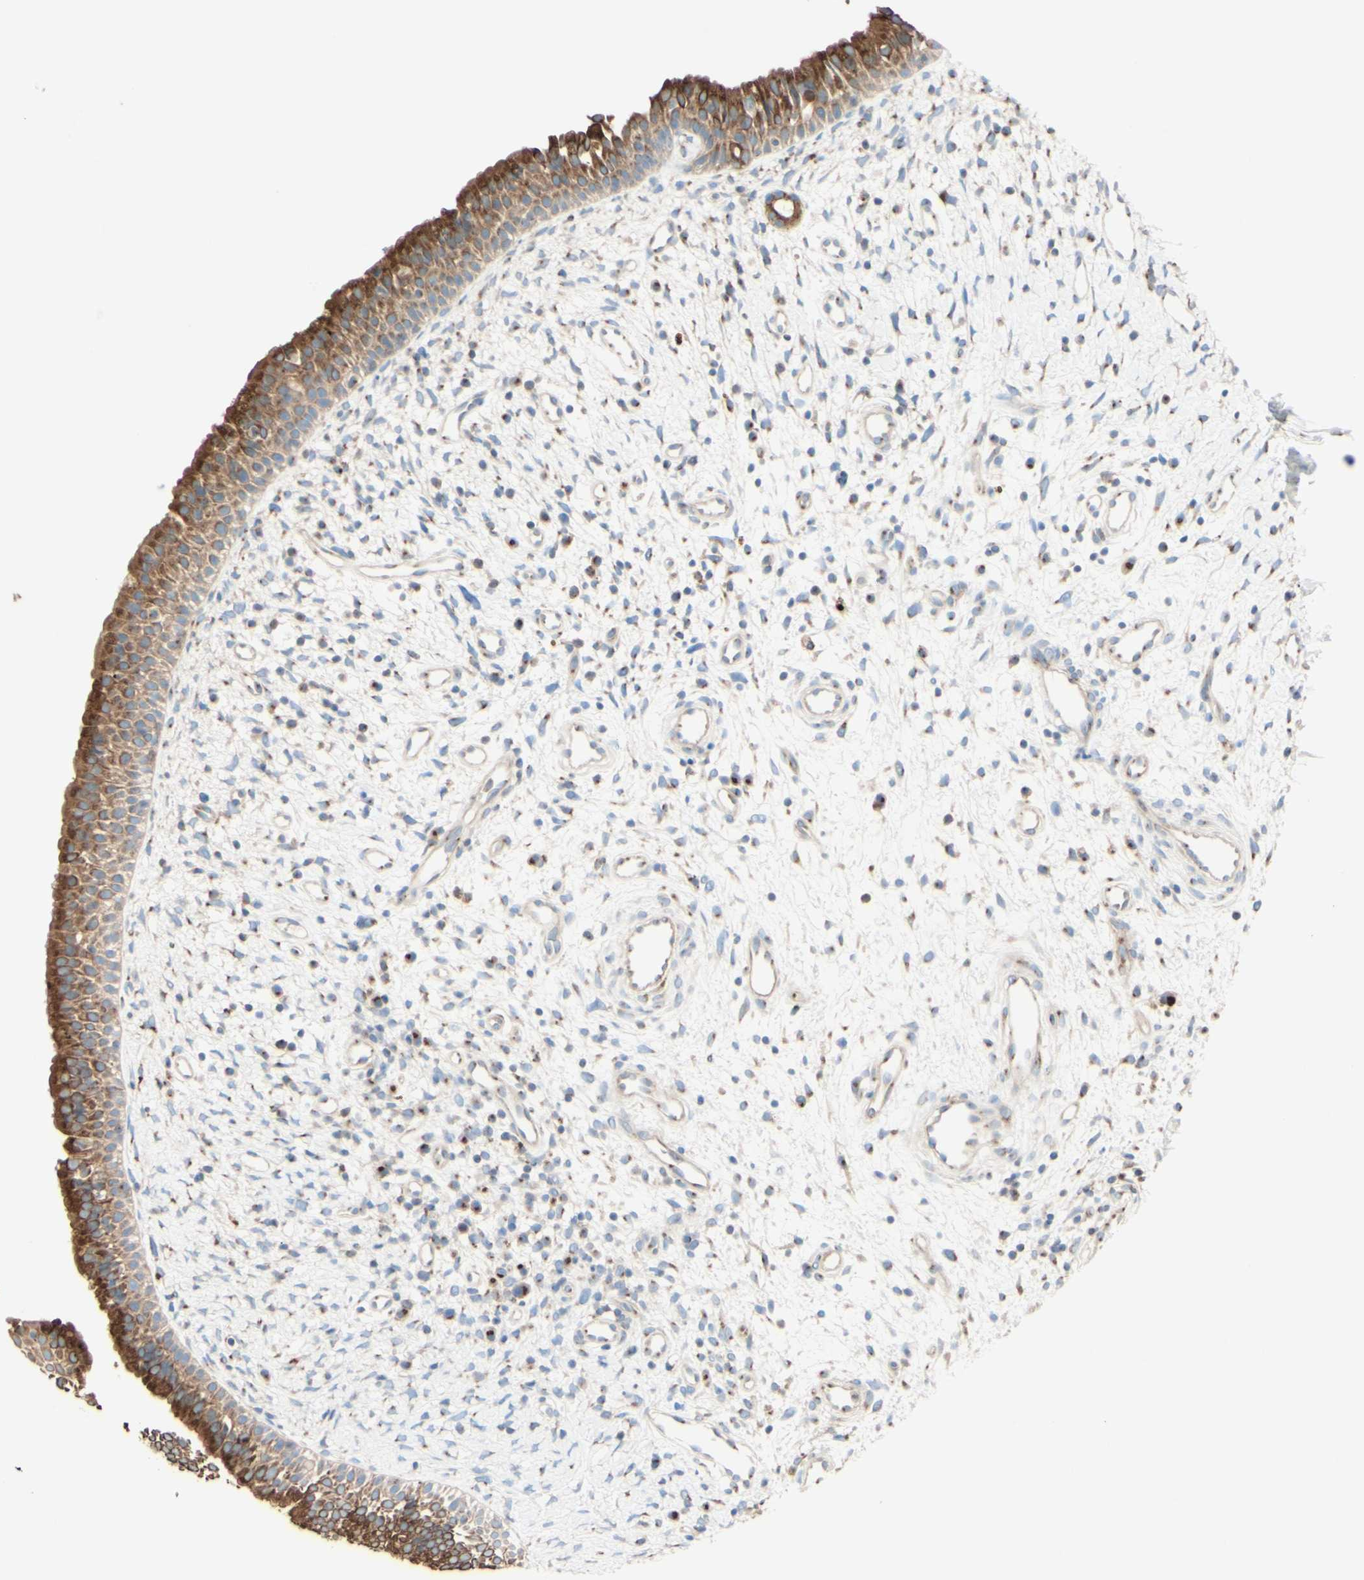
{"staining": {"intensity": "moderate", "quantity": ">75%", "location": "cytoplasmic/membranous"}, "tissue": "nasopharynx", "cell_type": "Respiratory epithelial cells", "image_type": "normal", "snomed": [{"axis": "morphology", "description": "Normal tissue, NOS"}, {"axis": "topography", "description": "Nasopharynx"}], "caption": "Approximately >75% of respiratory epithelial cells in unremarkable nasopharynx demonstrate moderate cytoplasmic/membranous protein expression as visualized by brown immunohistochemical staining.", "gene": "MTM1", "patient": {"sex": "male", "age": 22}}